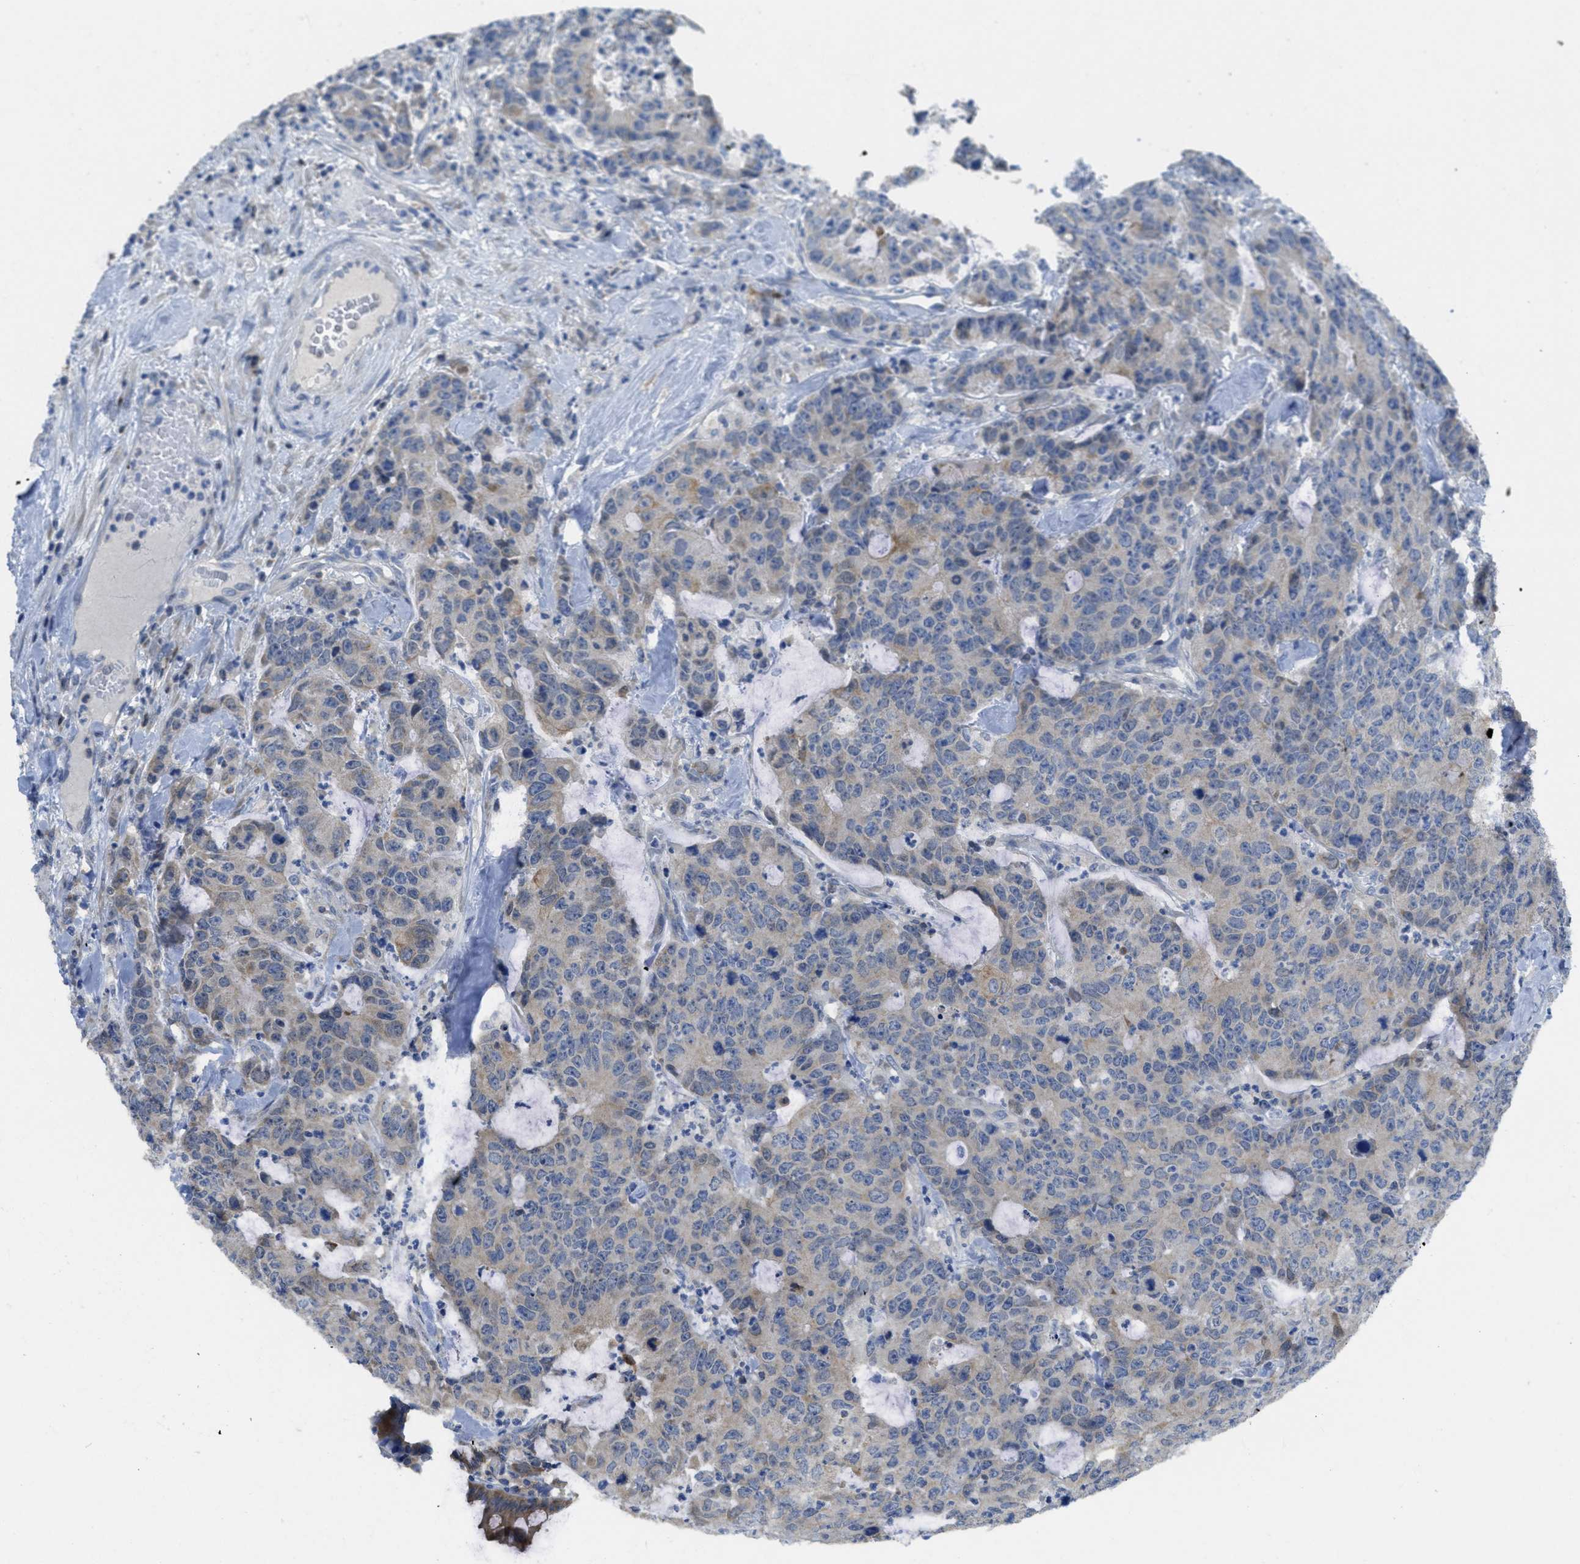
{"staining": {"intensity": "weak", "quantity": "25%-75%", "location": "cytoplasmic/membranous"}, "tissue": "colorectal cancer", "cell_type": "Tumor cells", "image_type": "cancer", "snomed": [{"axis": "morphology", "description": "Adenocarcinoma, NOS"}, {"axis": "topography", "description": "Colon"}], "caption": "A high-resolution image shows IHC staining of colorectal adenocarcinoma, which displays weak cytoplasmic/membranous positivity in about 25%-75% of tumor cells.", "gene": "SFXN2", "patient": {"sex": "female", "age": 86}}